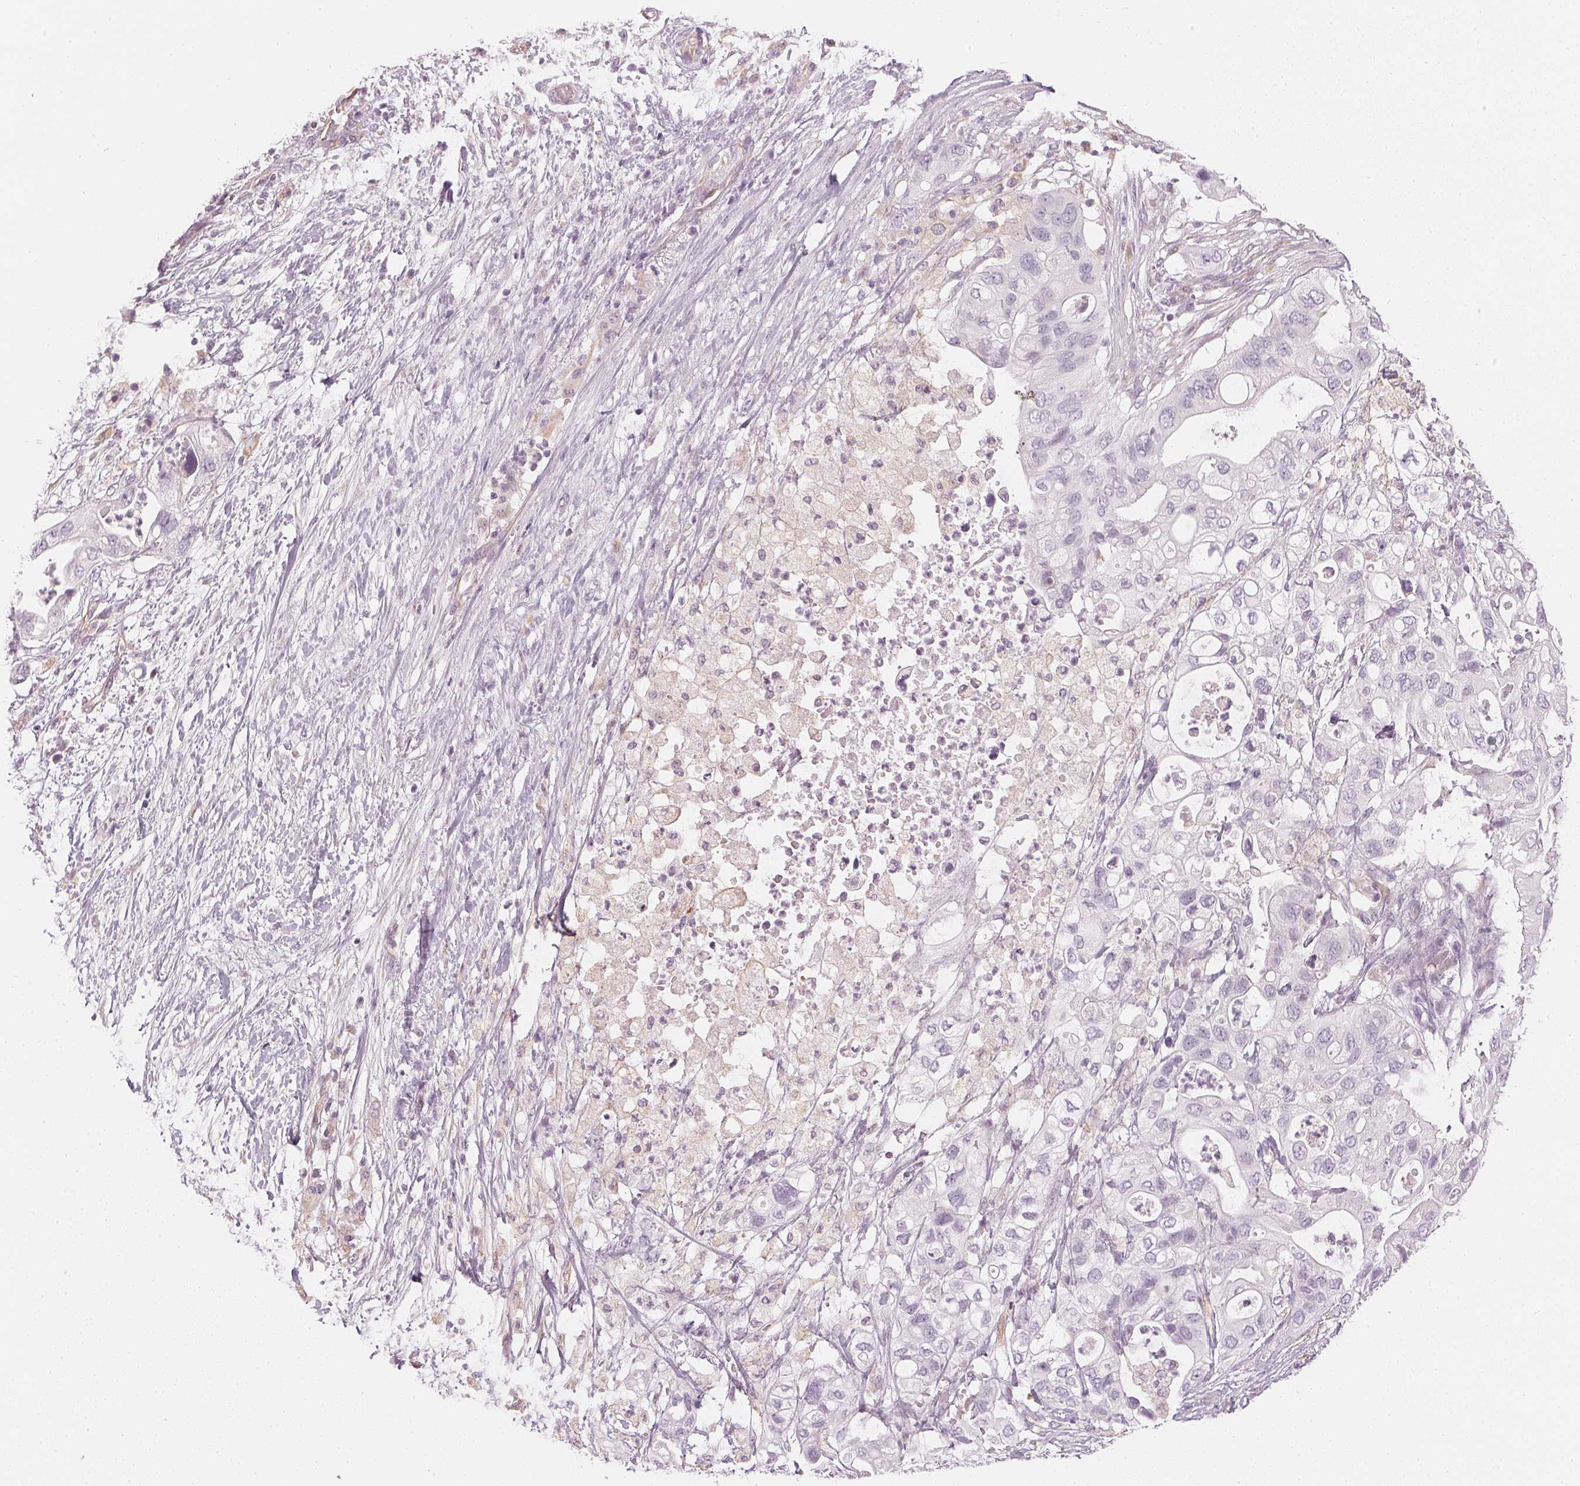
{"staining": {"intensity": "negative", "quantity": "none", "location": "none"}, "tissue": "pancreatic cancer", "cell_type": "Tumor cells", "image_type": "cancer", "snomed": [{"axis": "morphology", "description": "Adenocarcinoma, NOS"}, {"axis": "topography", "description": "Pancreas"}], "caption": "Immunohistochemistry photomicrograph of neoplastic tissue: human pancreatic adenocarcinoma stained with DAB displays no significant protein positivity in tumor cells.", "gene": "APLP1", "patient": {"sex": "female", "age": 72}}